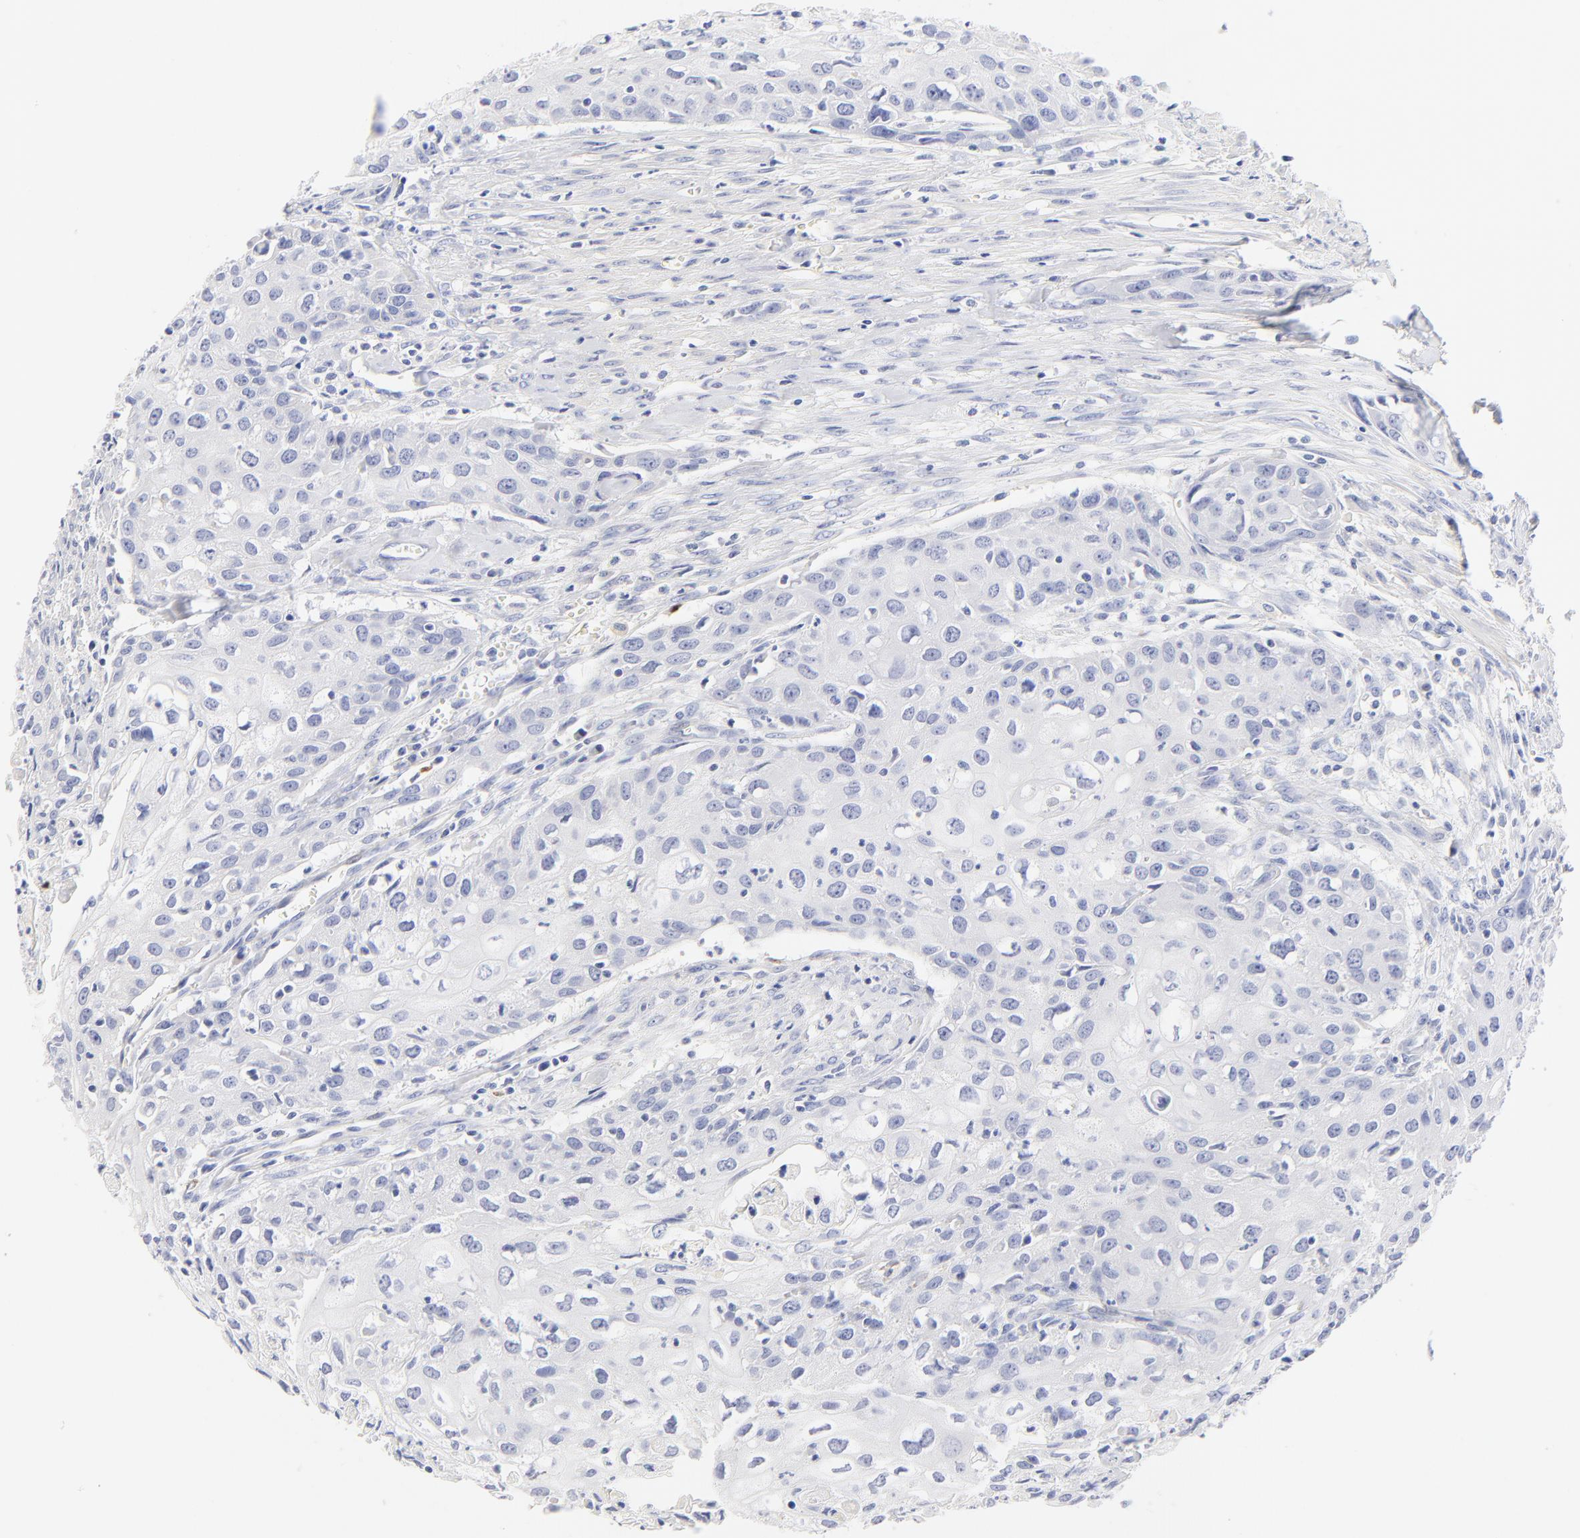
{"staining": {"intensity": "negative", "quantity": "none", "location": "none"}, "tissue": "urothelial cancer", "cell_type": "Tumor cells", "image_type": "cancer", "snomed": [{"axis": "morphology", "description": "Urothelial carcinoma, High grade"}, {"axis": "topography", "description": "Urinary bladder"}], "caption": "Tumor cells show no significant protein positivity in urothelial cancer. (IHC, brightfield microscopy, high magnification).", "gene": "SULT4A1", "patient": {"sex": "male", "age": 54}}